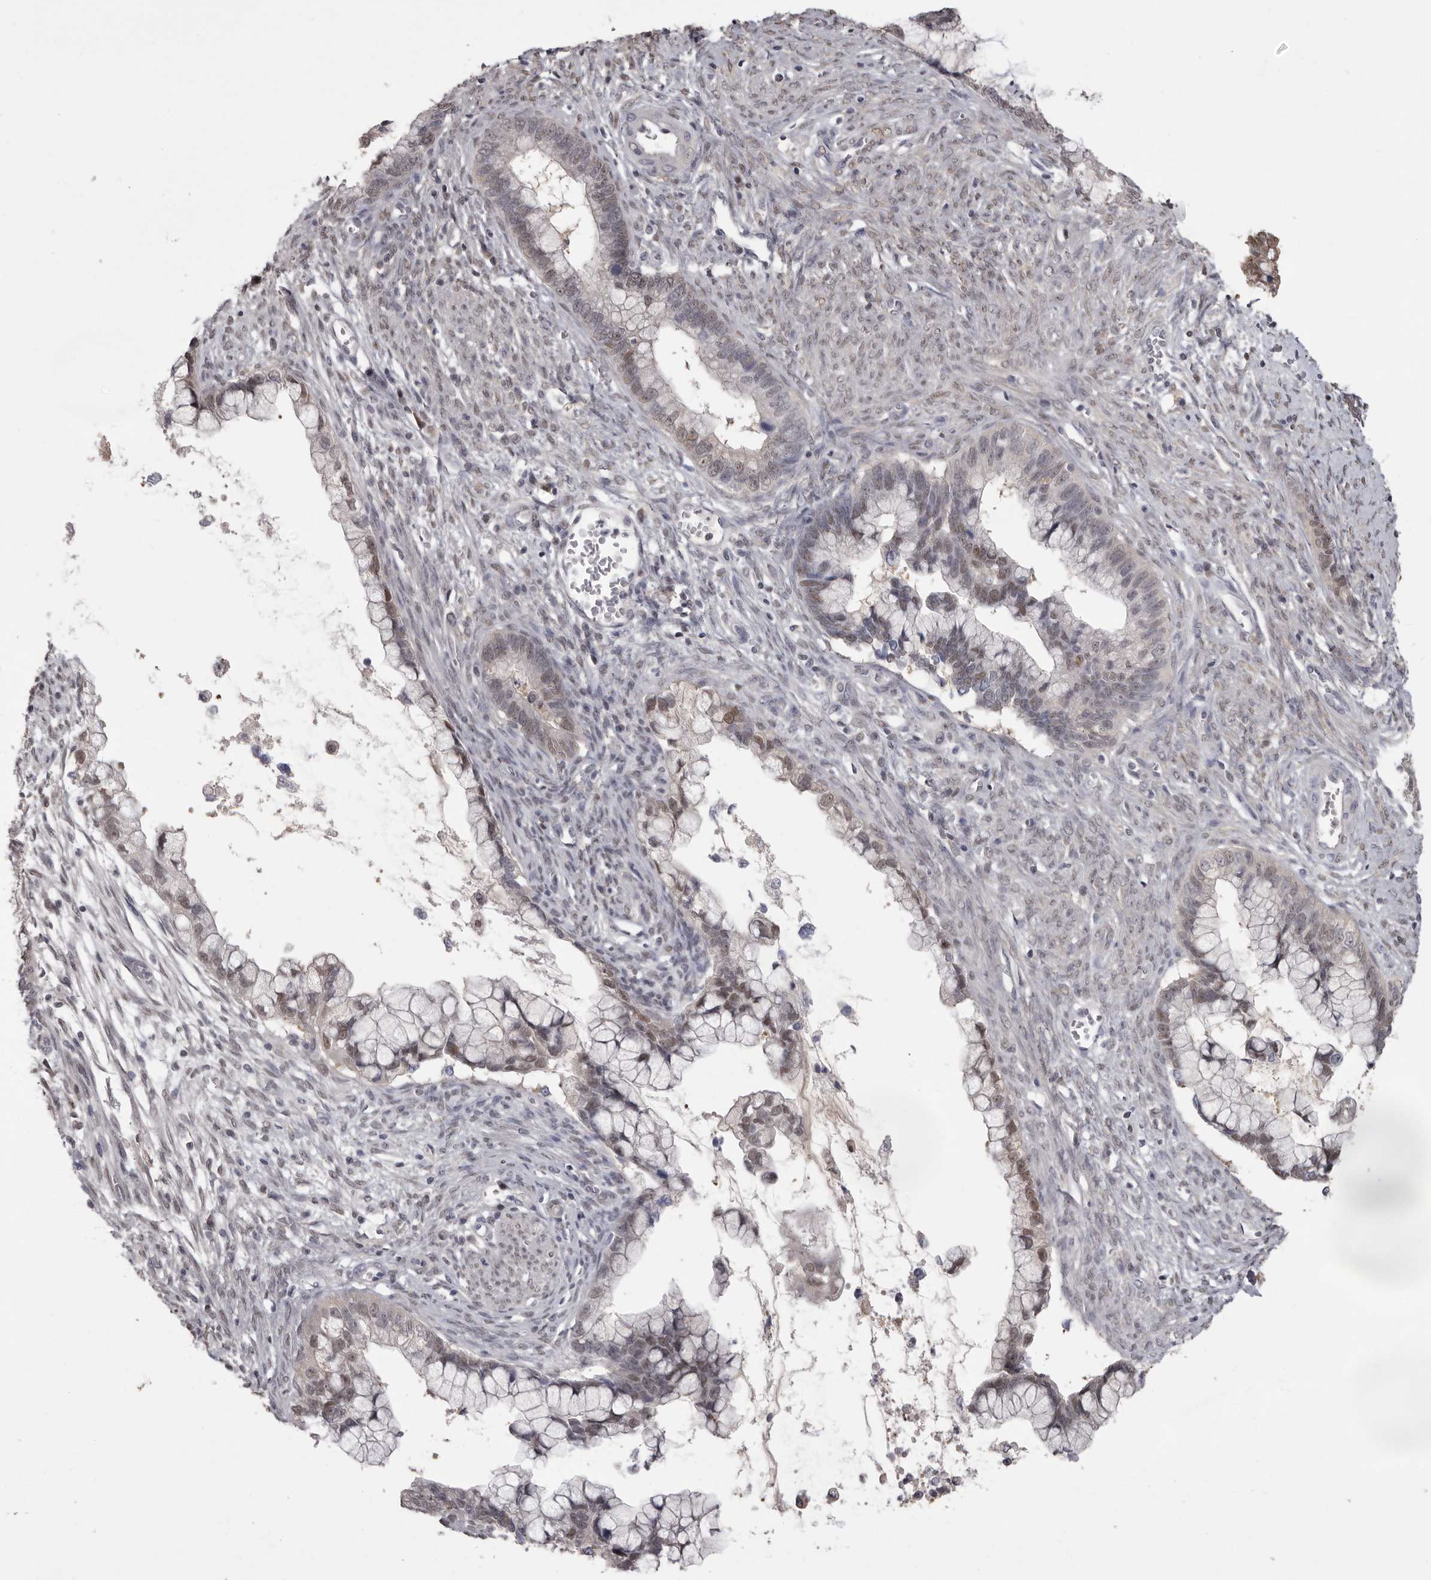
{"staining": {"intensity": "weak", "quantity": "25%-75%", "location": "cytoplasmic/membranous,nuclear"}, "tissue": "cervical cancer", "cell_type": "Tumor cells", "image_type": "cancer", "snomed": [{"axis": "morphology", "description": "Adenocarcinoma, NOS"}, {"axis": "topography", "description": "Cervix"}], "caption": "A micrograph of human cervical adenocarcinoma stained for a protein reveals weak cytoplasmic/membranous and nuclear brown staining in tumor cells.", "gene": "MDH1", "patient": {"sex": "female", "age": 44}}